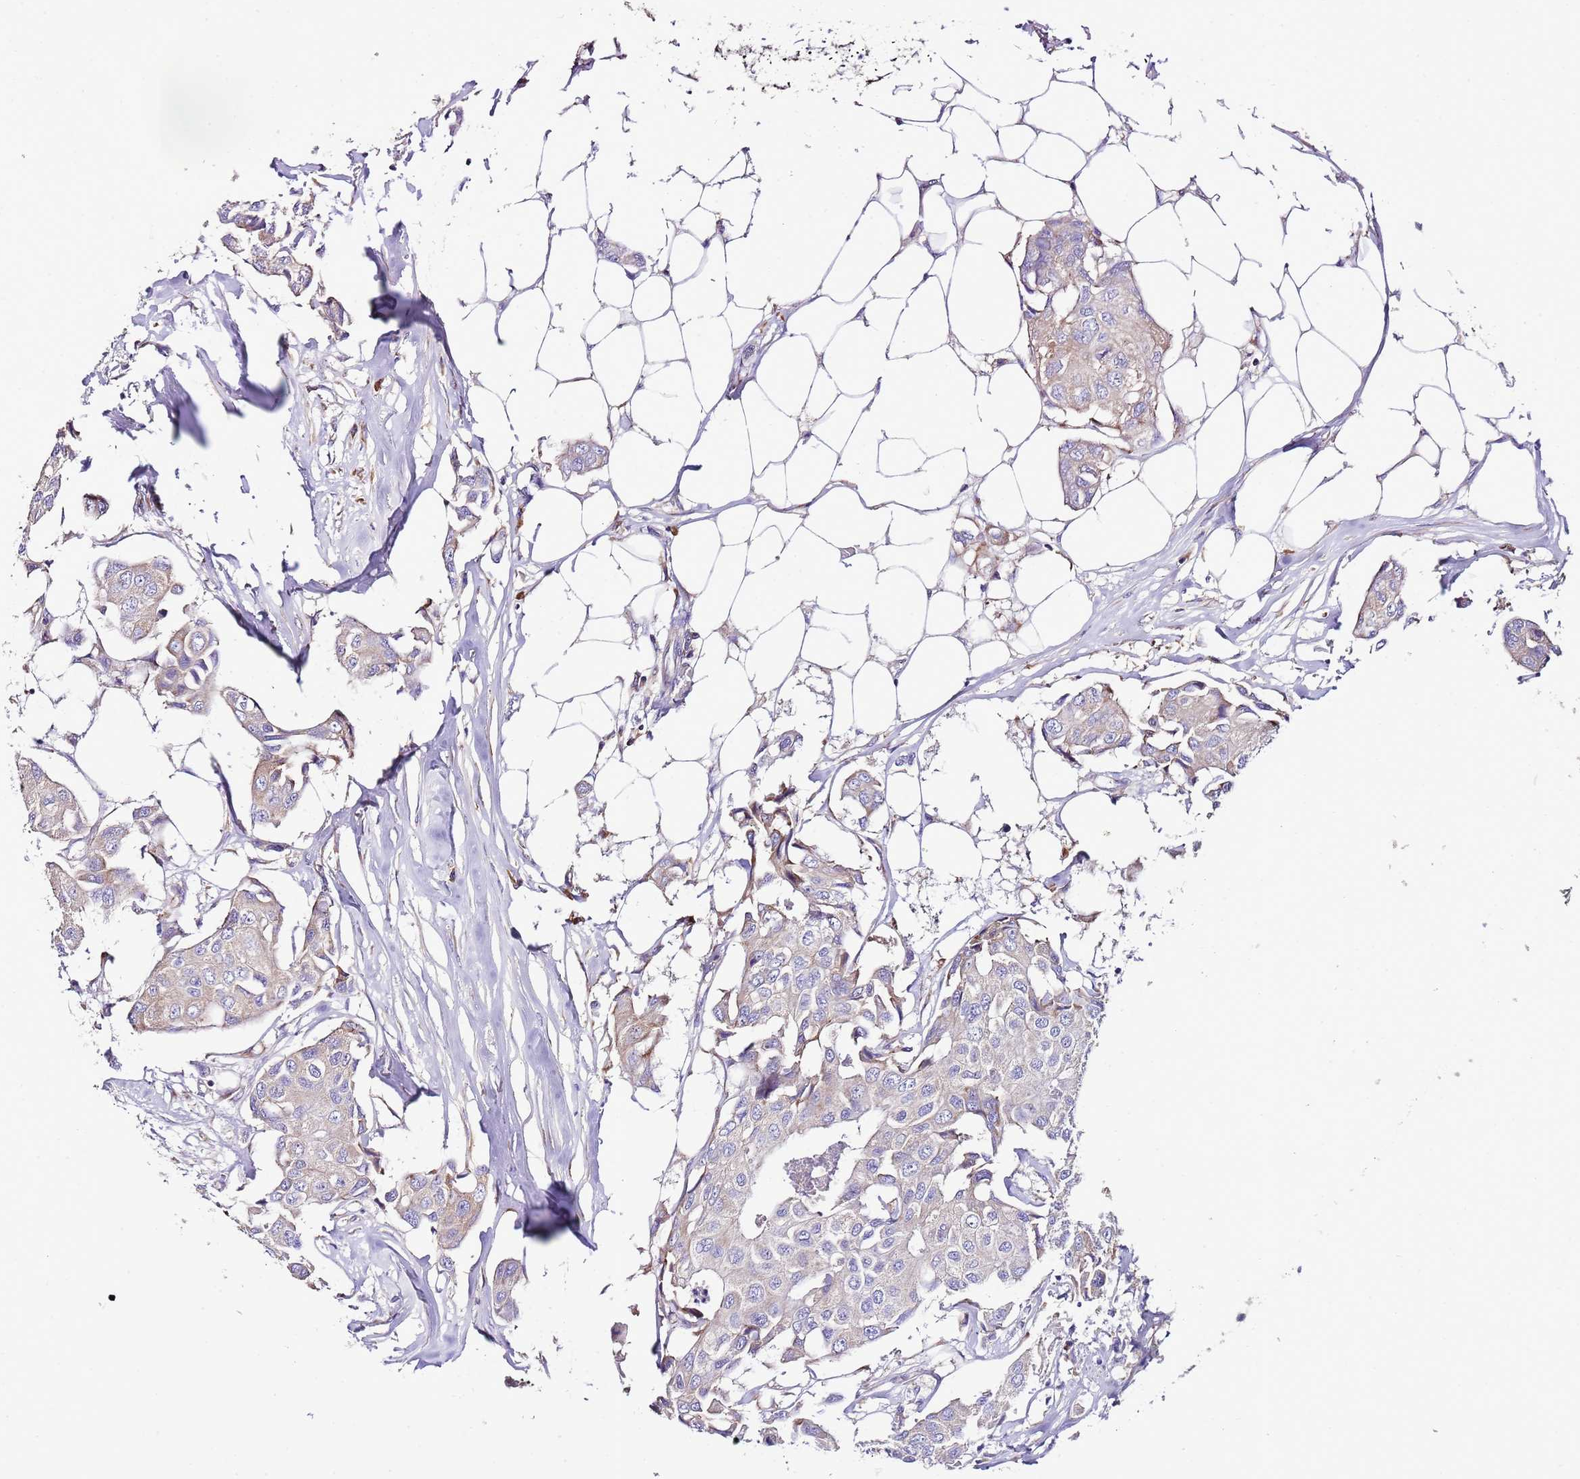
{"staining": {"intensity": "weak", "quantity": ">75%", "location": "cytoplasmic/membranous"}, "tissue": "breast cancer", "cell_type": "Tumor cells", "image_type": "cancer", "snomed": [{"axis": "morphology", "description": "Duct carcinoma"}, {"axis": "topography", "description": "Breast"}, {"axis": "topography", "description": "Lymph node"}], "caption": "Immunohistochemical staining of human breast cancer reveals low levels of weak cytoplasmic/membranous positivity in about >75% of tumor cells.", "gene": "RPS10", "patient": {"sex": "female", "age": 80}}